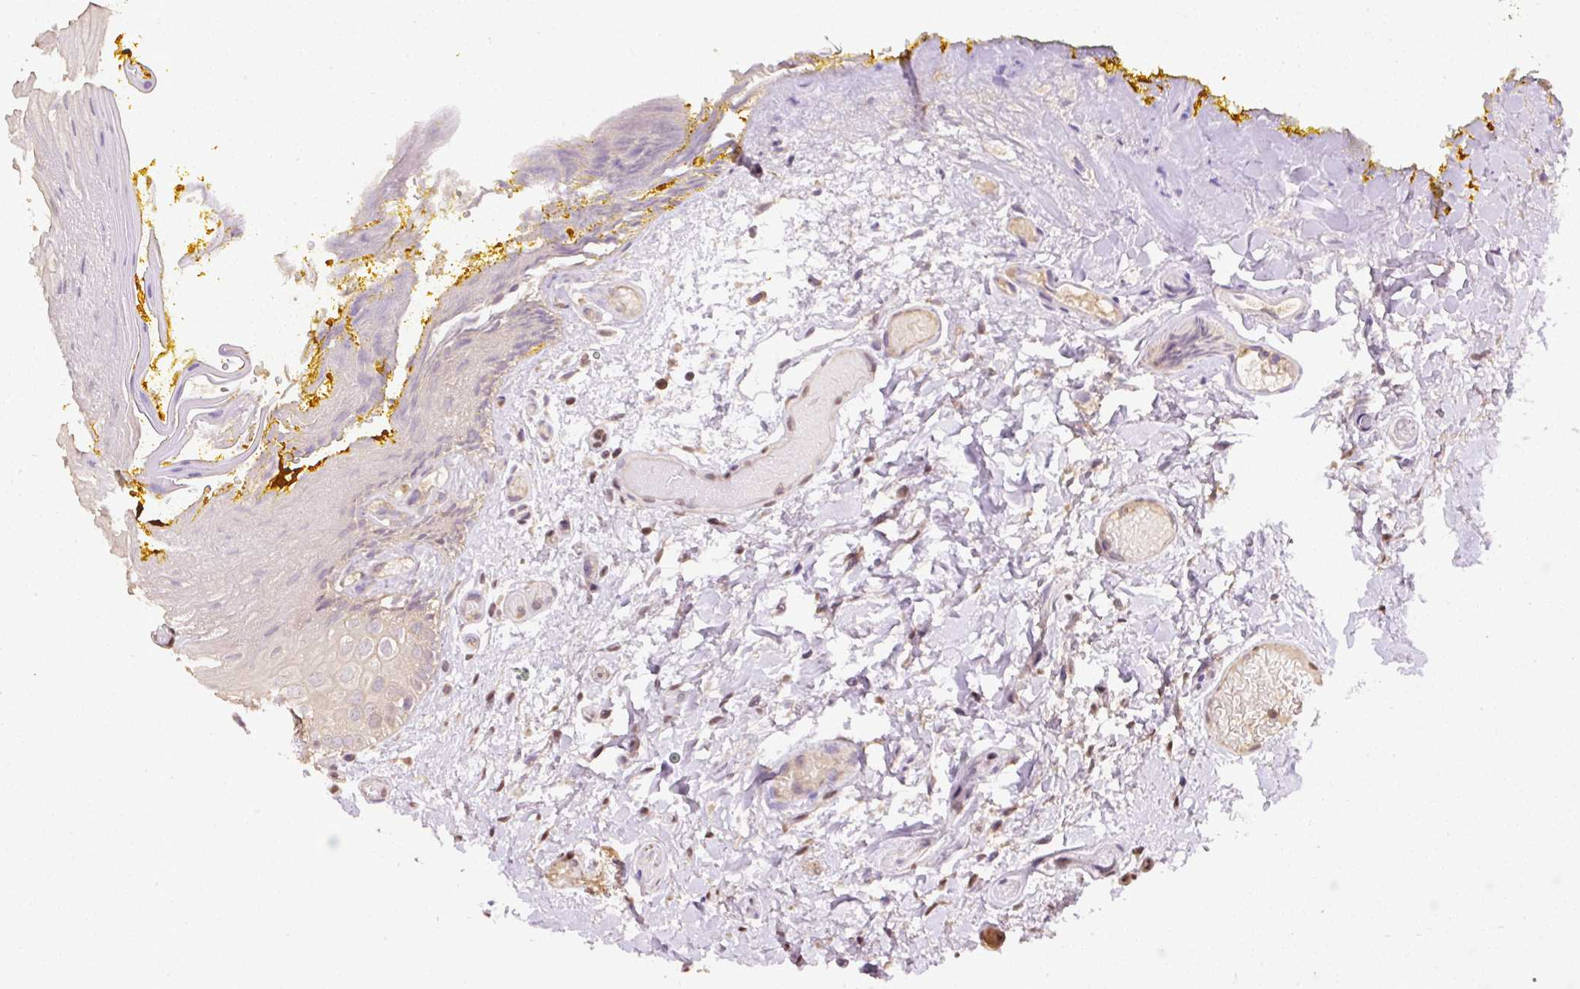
{"staining": {"intensity": "moderate", "quantity": "25%-75%", "location": "cytoplasmic/membranous,nuclear"}, "tissue": "oral mucosa", "cell_type": "Squamous epithelial cells", "image_type": "normal", "snomed": [{"axis": "morphology", "description": "Normal tissue, NOS"}, {"axis": "topography", "description": "Oral tissue"}, {"axis": "topography", "description": "Tounge, NOS"}], "caption": "Protein expression analysis of unremarkable oral mucosa displays moderate cytoplasmic/membranous,nuclear positivity in approximately 25%-75% of squamous epithelial cells. The staining is performed using DAB (3,3'-diaminobenzidine) brown chromogen to label protein expression. The nuclei are counter-stained blue using hematoxylin.", "gene": "TMEM170B", "patient": {"sex": "female", "age": 60}}